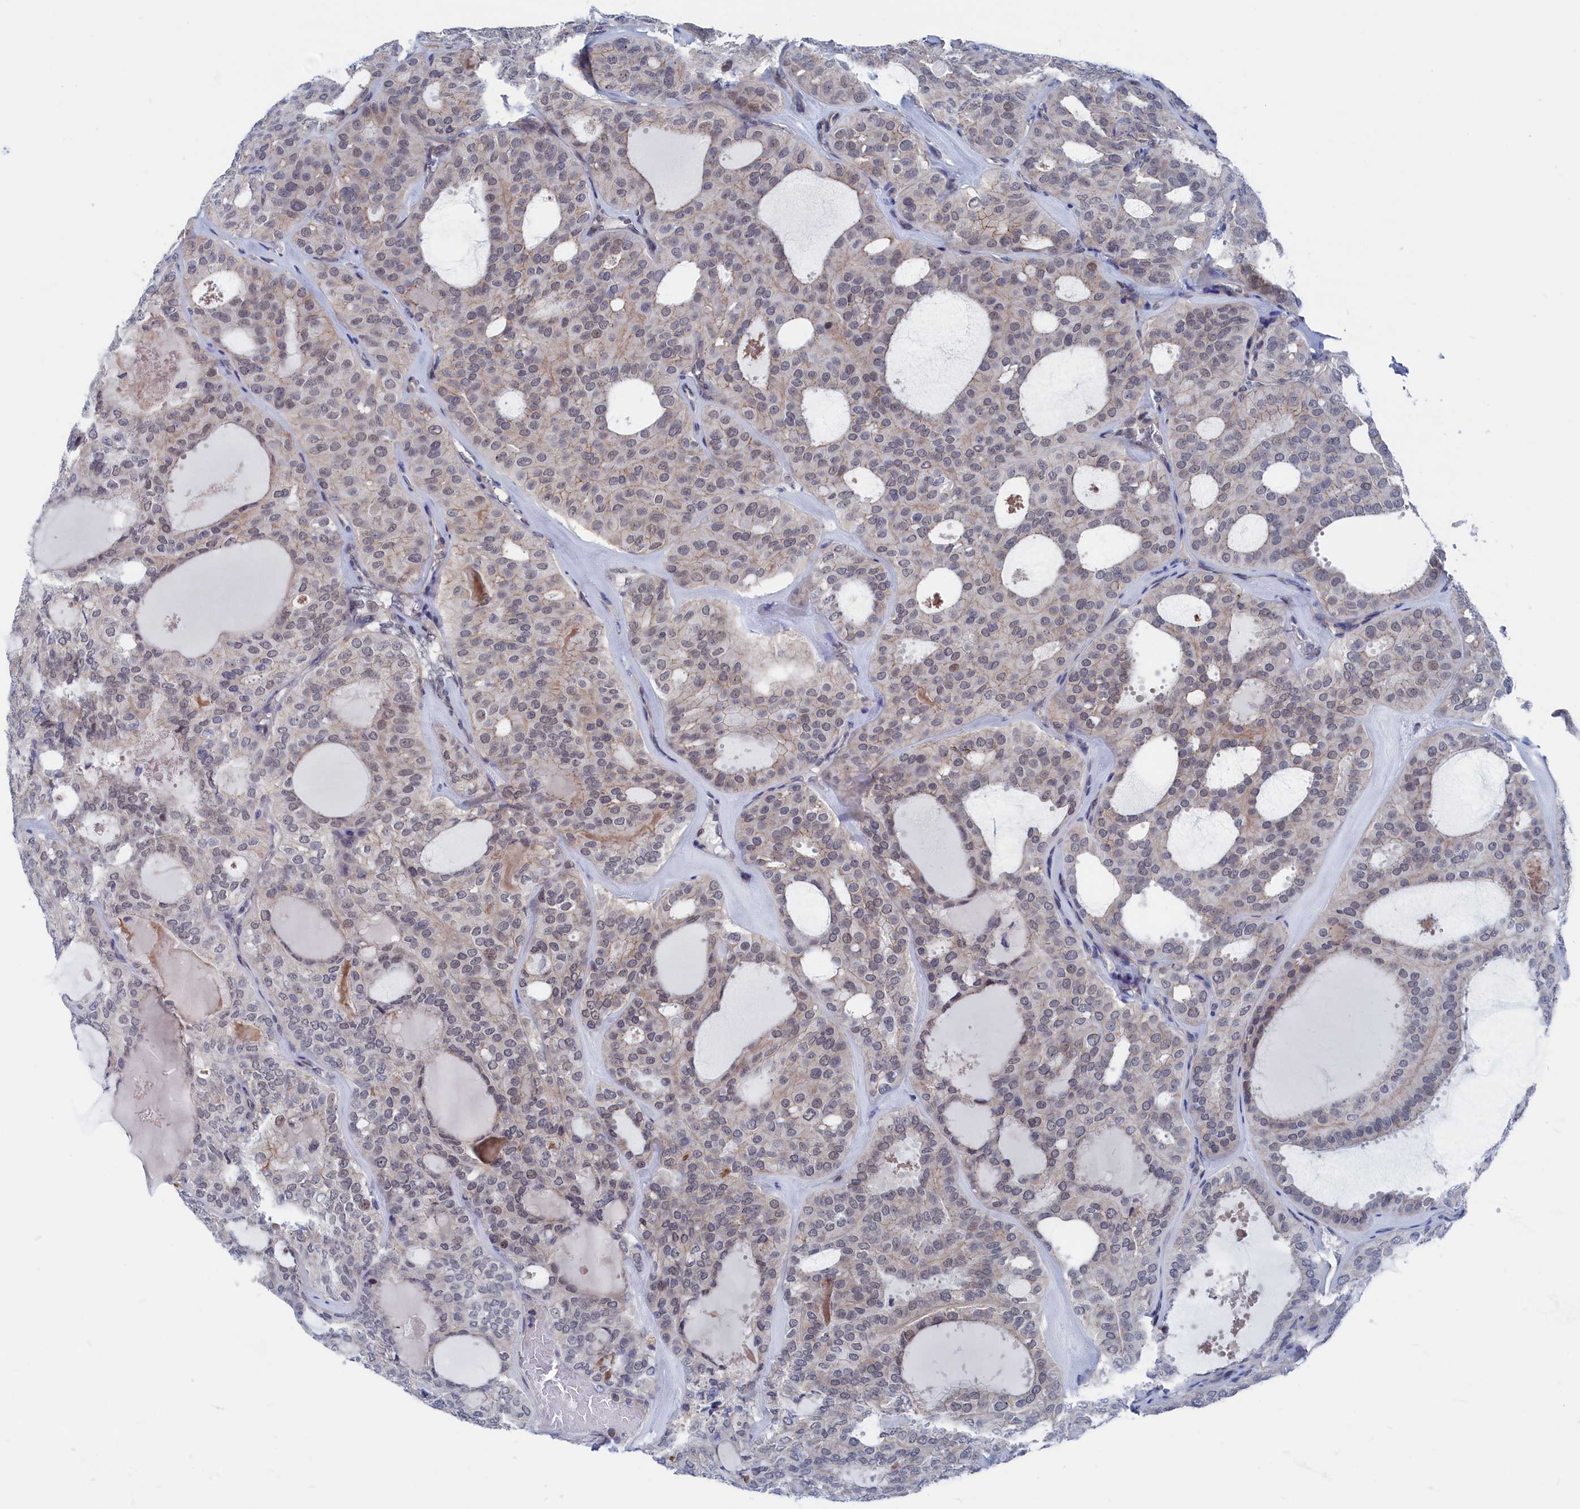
{"staining": {"intensity": "negative", "quantity": "none", "location": "none"}, "tissue": "thyroid cancer", "cell_type": "Tumor cells", "image_type": "cancer", "snomed": [{"axis": "morphology", "description": "Follicular adenoma carcinoma, NOS"}, {"axis": "topography", "description": "Thyroid gland"}], "caption": "There is no significant staining in tumor cells of follicular adenoma carcinoma (thyroid).", "gene": "MARCHF3", "patient": {"sex": "male", "age": 75}}